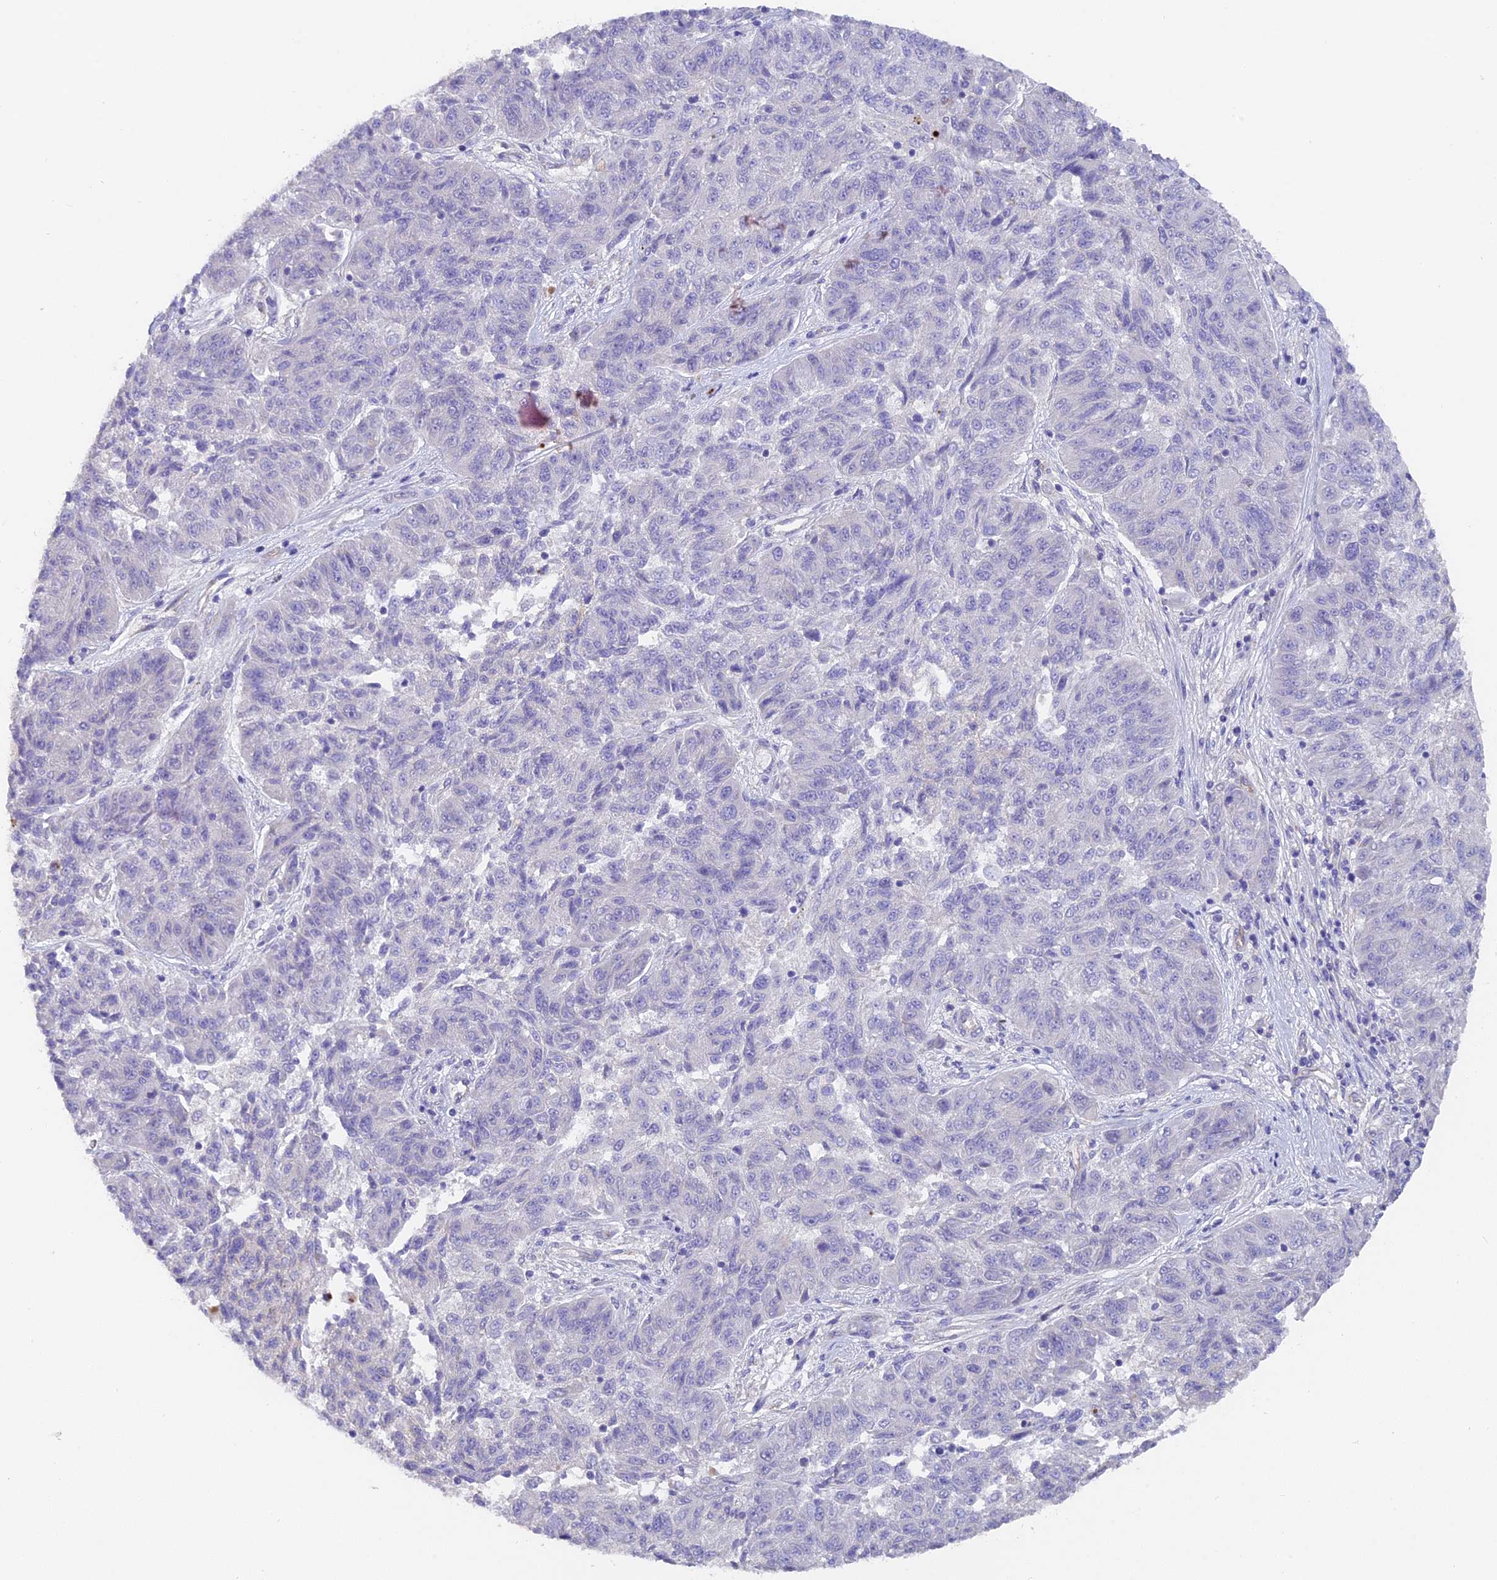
{"staining": {"intensity": "negative", "quantity": "none", "location": "none"}, "tissue": "melanoma", "cell_type": "Tumor cells", "image_type": "cancer", "snomed": [{"axis": "morphology", "description": "Malignant melanoma, NOS"}, {"axis": "topography", "description": "Skin"}], "caption": "Protein analysis of melanoma demonstrates no significant expression in tumor cells.", "gene": "FAM168B", "patient": {"sex": "male", "age": 53}}